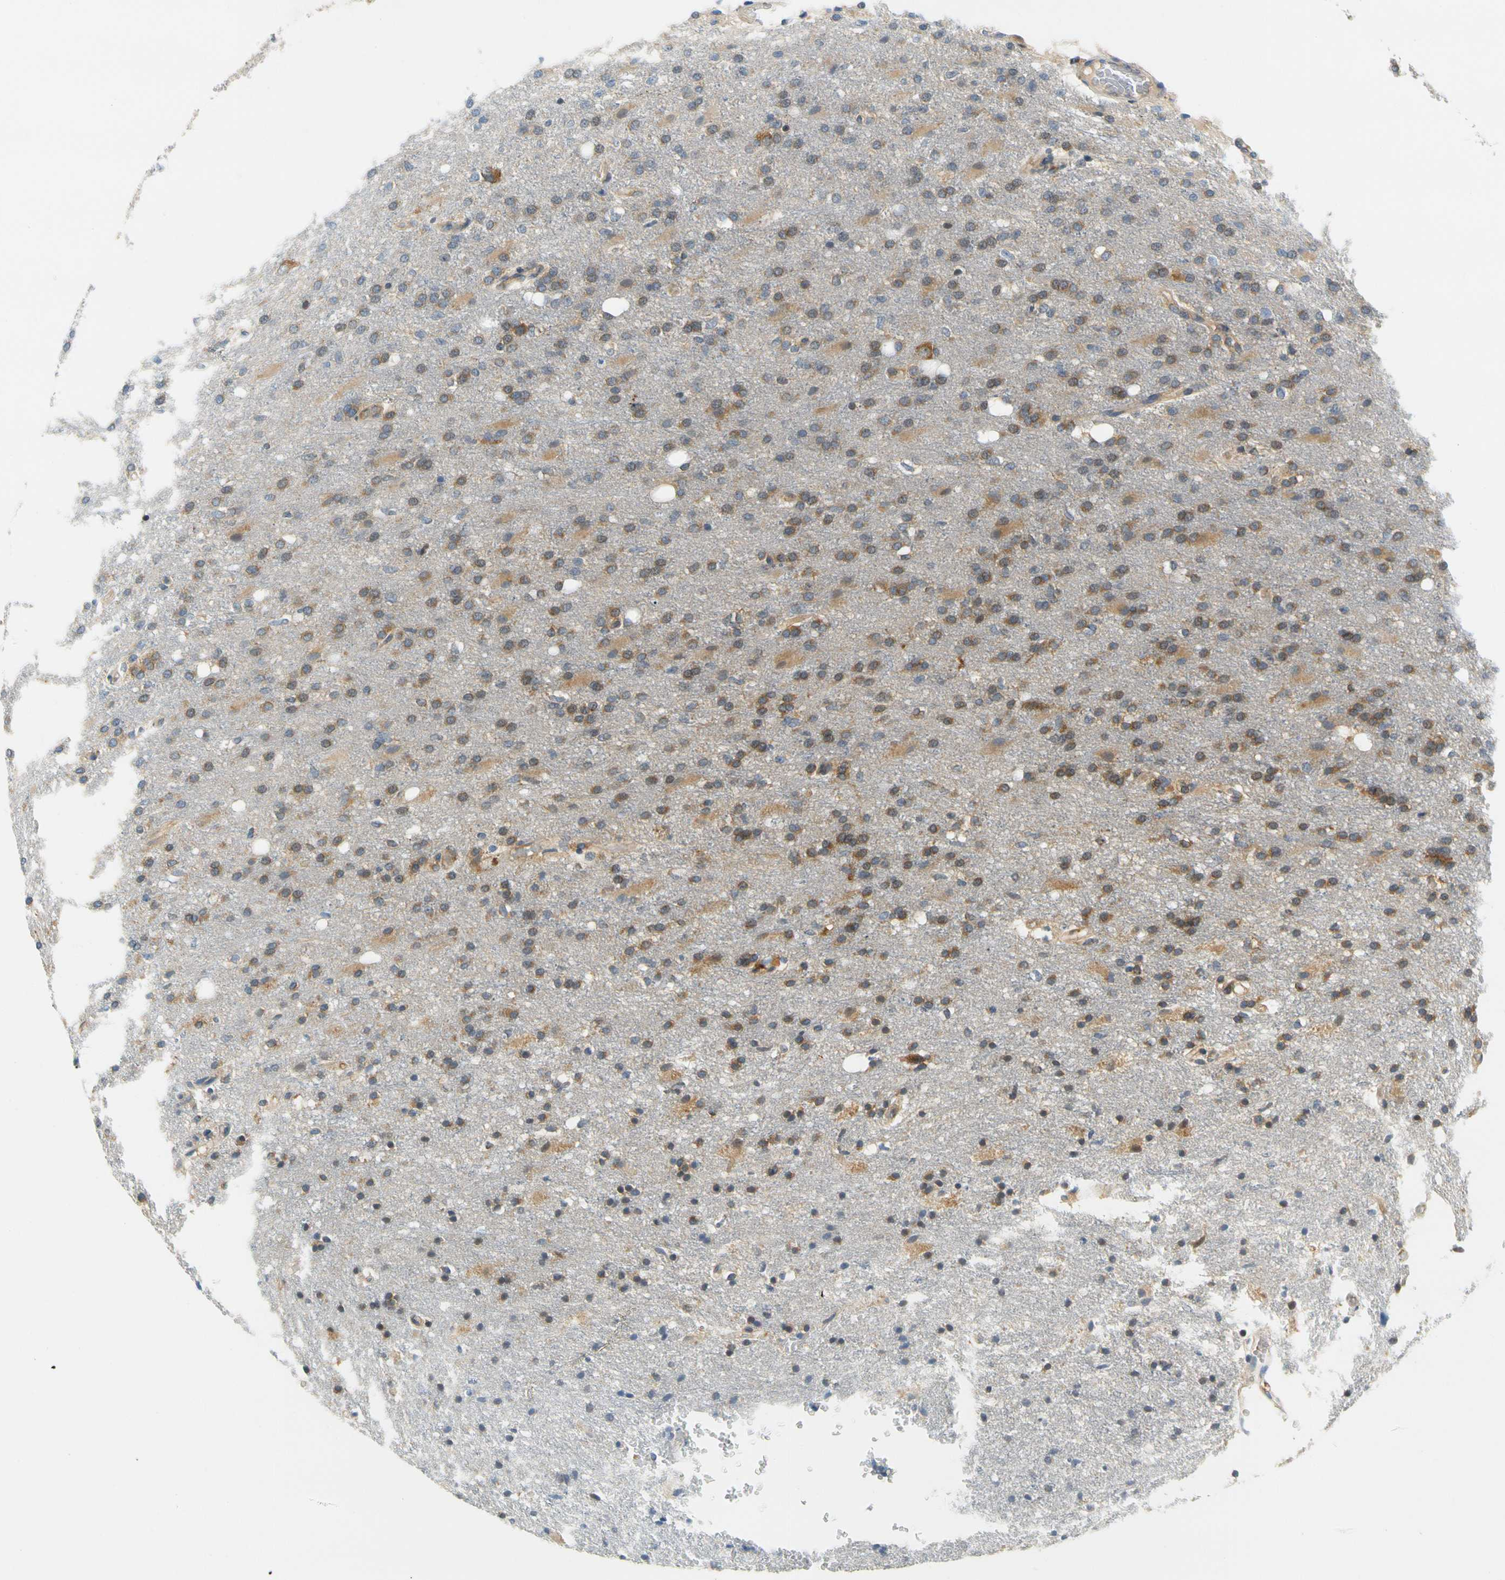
{"staining": {"intensity": "moderate", "quantity": "25%-75%", "location": "cytoplasmic/membranous"}, "tissue": "glioma", "cell_type": "Tumor cells", "image_type": "cancer", "snomed": [{"axis": "morphology", "description": "Normal tissue, NOS"}, {"axis": "morphology", "description": "Glioma, malignant, High grade"}, {"axis": "topography", "description": "Cerebral cortex"}], "caption": "Immunohistochemical staining of malignant glioma (high-grade) displays moderate cytoplasmic/membranous protein staining in approximately 25%-75% of tumor cells. (IHC, brightfield microscopy, high magnification).", "gene": "LRRC47", "patient": {"sex": "male", "age": 77}}